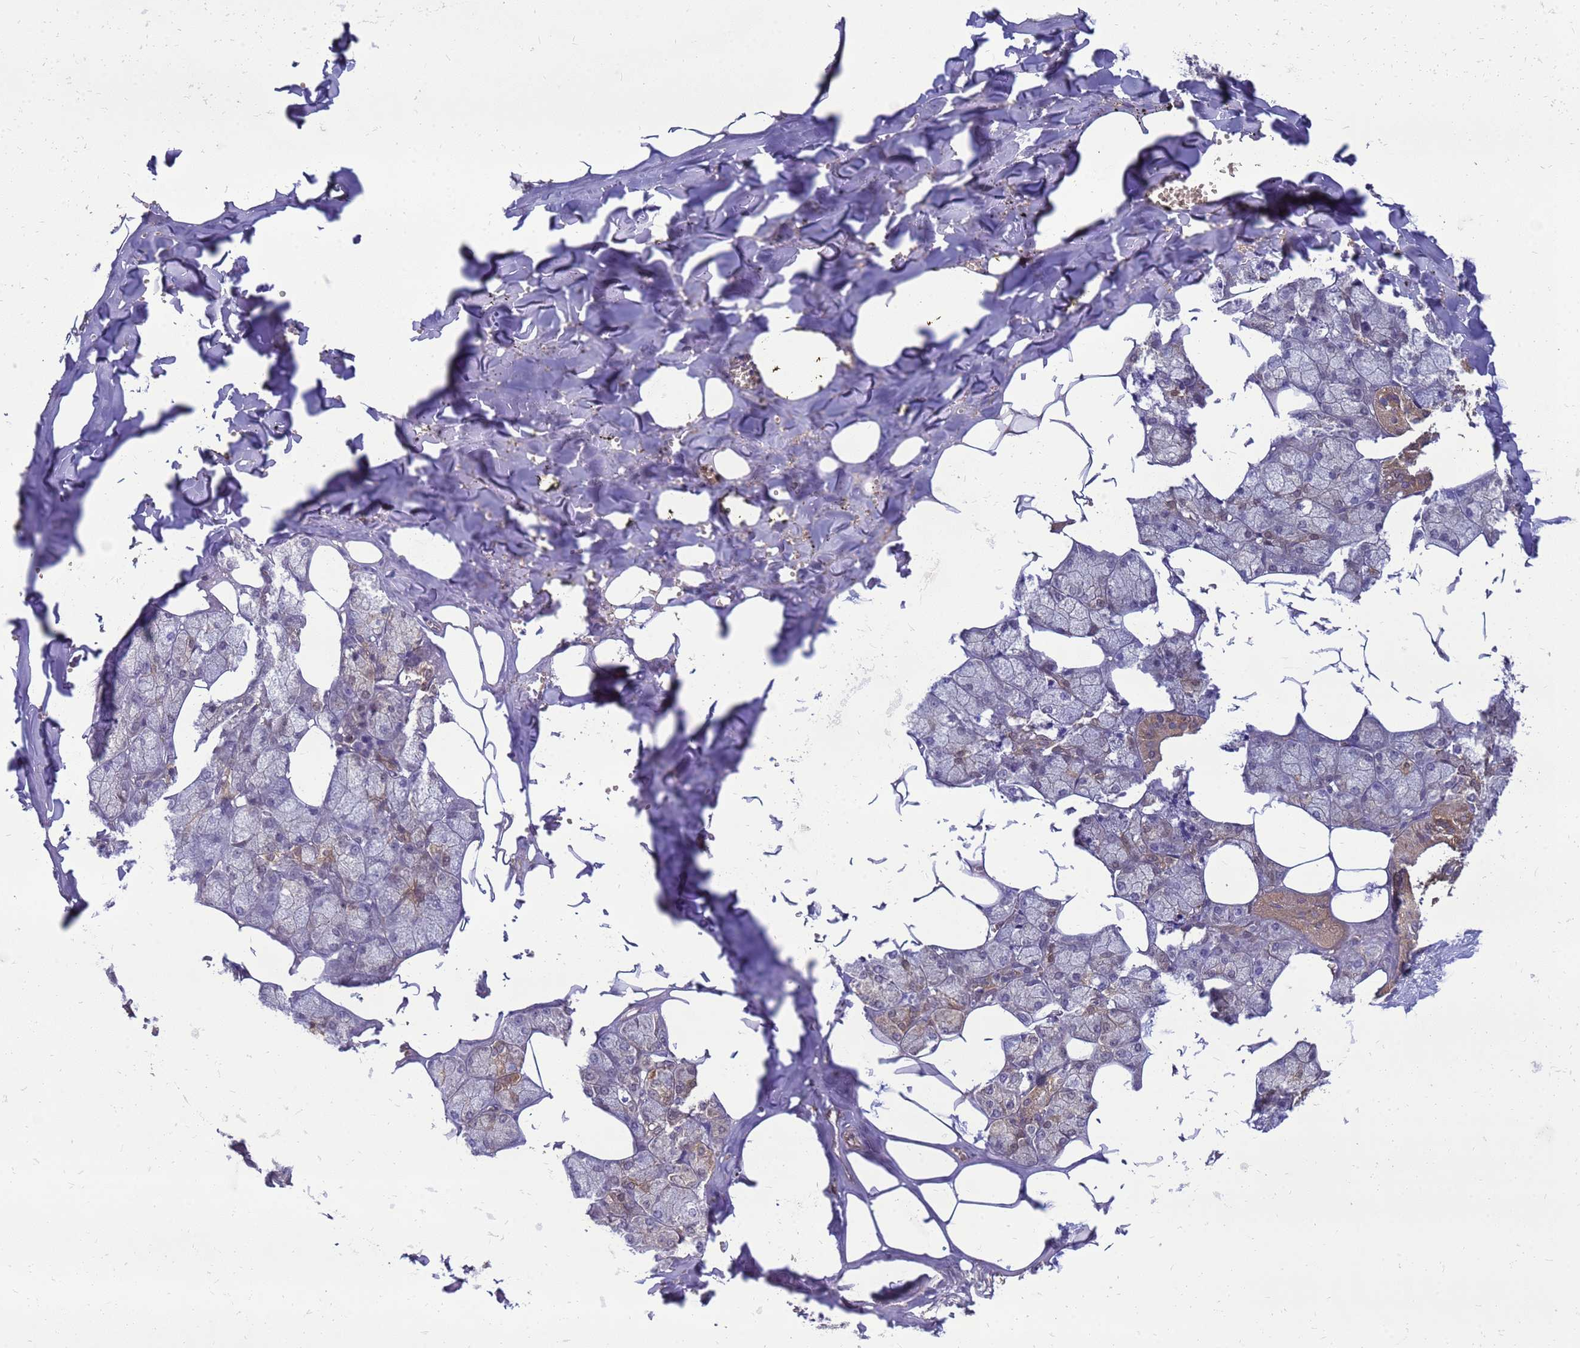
{"staining": {"intensity": "moderate", "quantity": "25%-75%", "location": "cytoplasmic/membranous,nuclear"}, "tissue": "salivary gland", "cell_type": "Glandular cells", "image_type": "normal", "snomed": [{"axis": "morphology", "description": "Normal tissue, NOS"}, {"axis": "topography", "description": "Salivary gland"}], "caption": "The image exhibits staining of unremarkable salivary gland, revealing moderate cytoplasmic/membranous,nuclear protein staining (brown color) within glandular cells. (DAB (3,3'-diaminobenzidine) IHC with brightfield microscopy, high magnification).", "gene": "EIF4EBP3", "patient": {"sex": "male", "age": 62}}